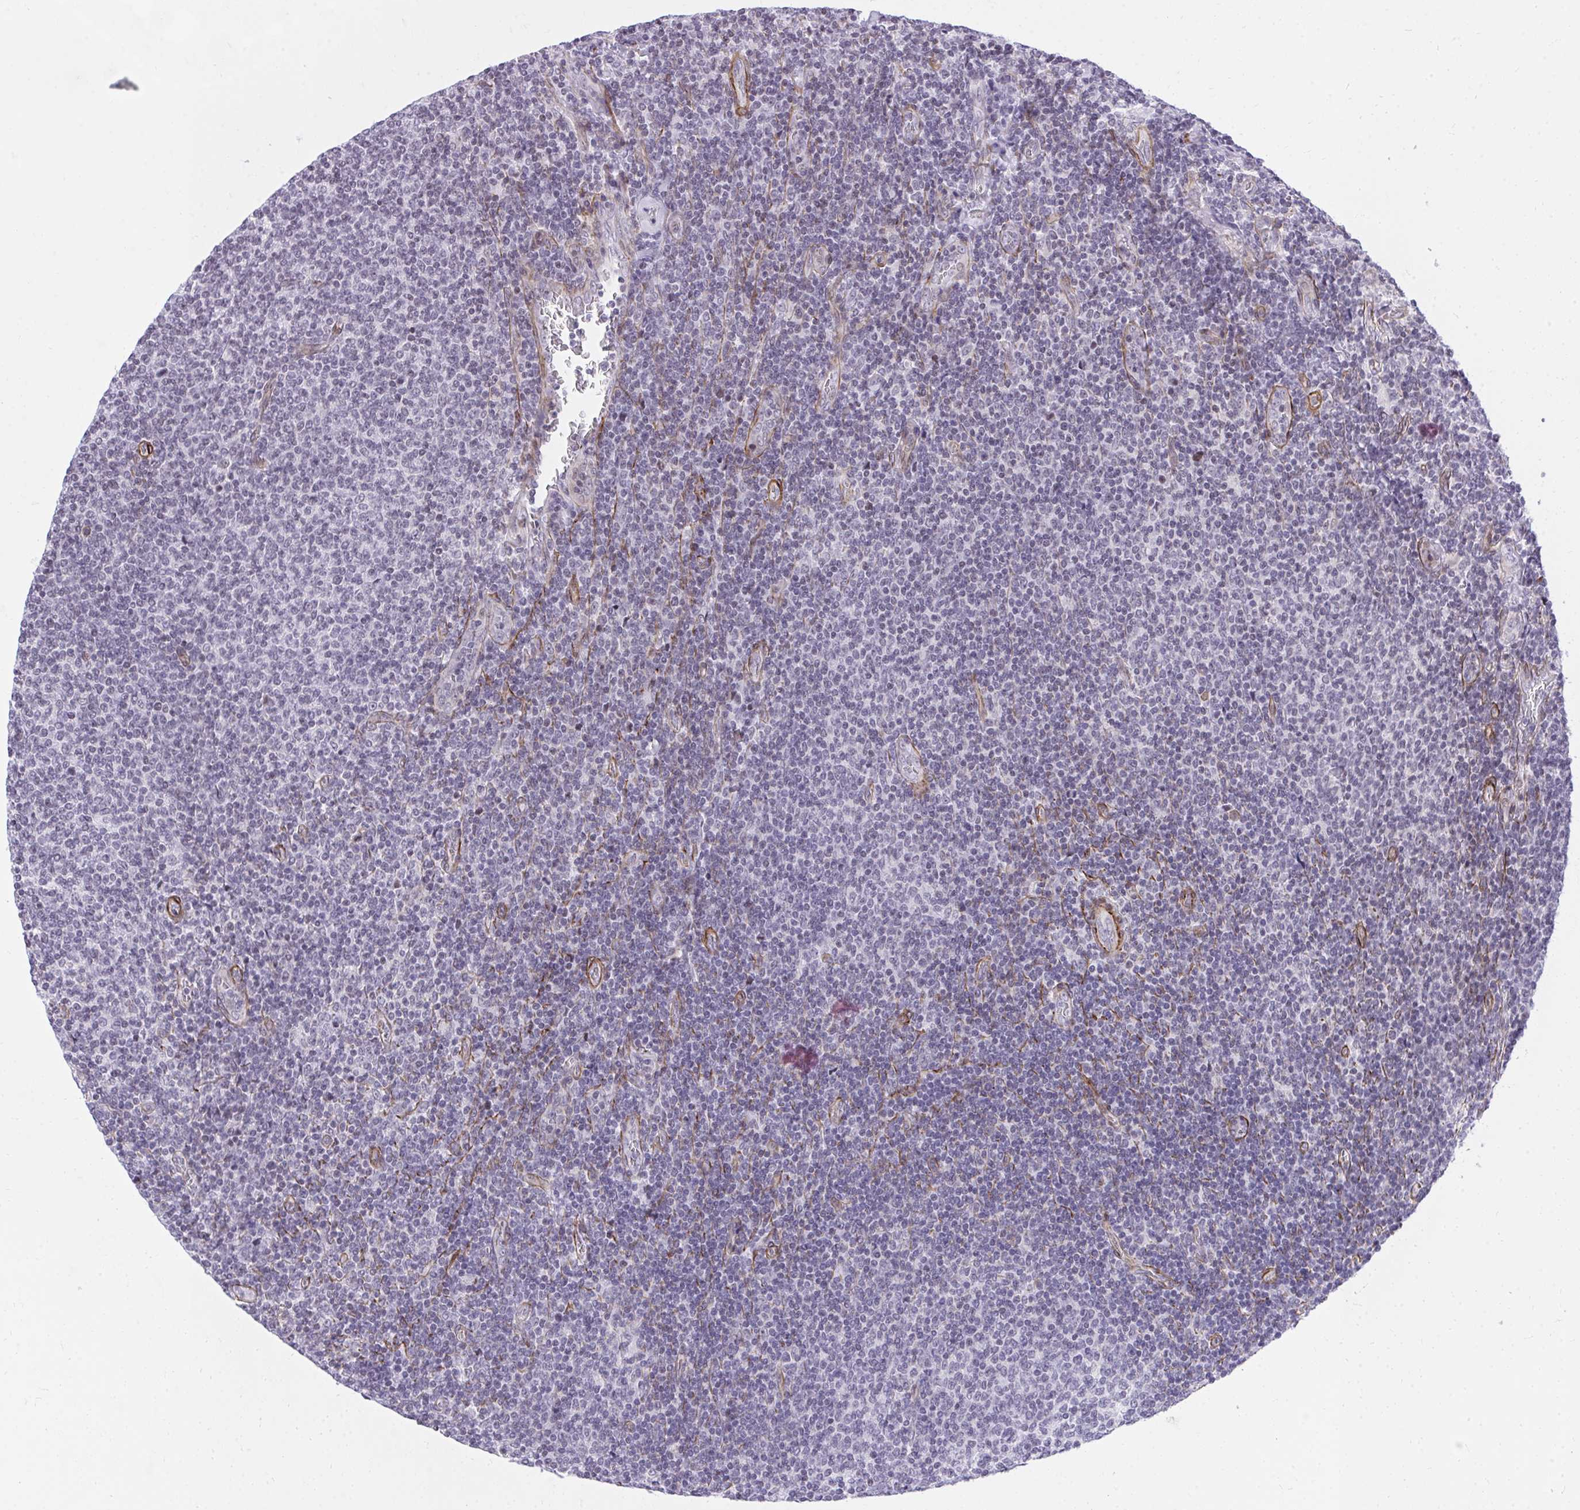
{"staining": {"intensity": "negative", "quantity": "none", "location": "none"}, "tissue": "lymphoma", "cell_type": "Tumor cells", "image_type": "cancer", "snomed": [{"axis": "morphology", "description": "Malignant lymphoma, non-Hodgkin's type, Low grade"}, {"axis": "topography", "description": "Lymph node"}], "caption": "Image shows no significant protein staining in tumor cells of lymphoma.", "gene": "KCNN4", "patient": {"sex": "male", "age": 52}}